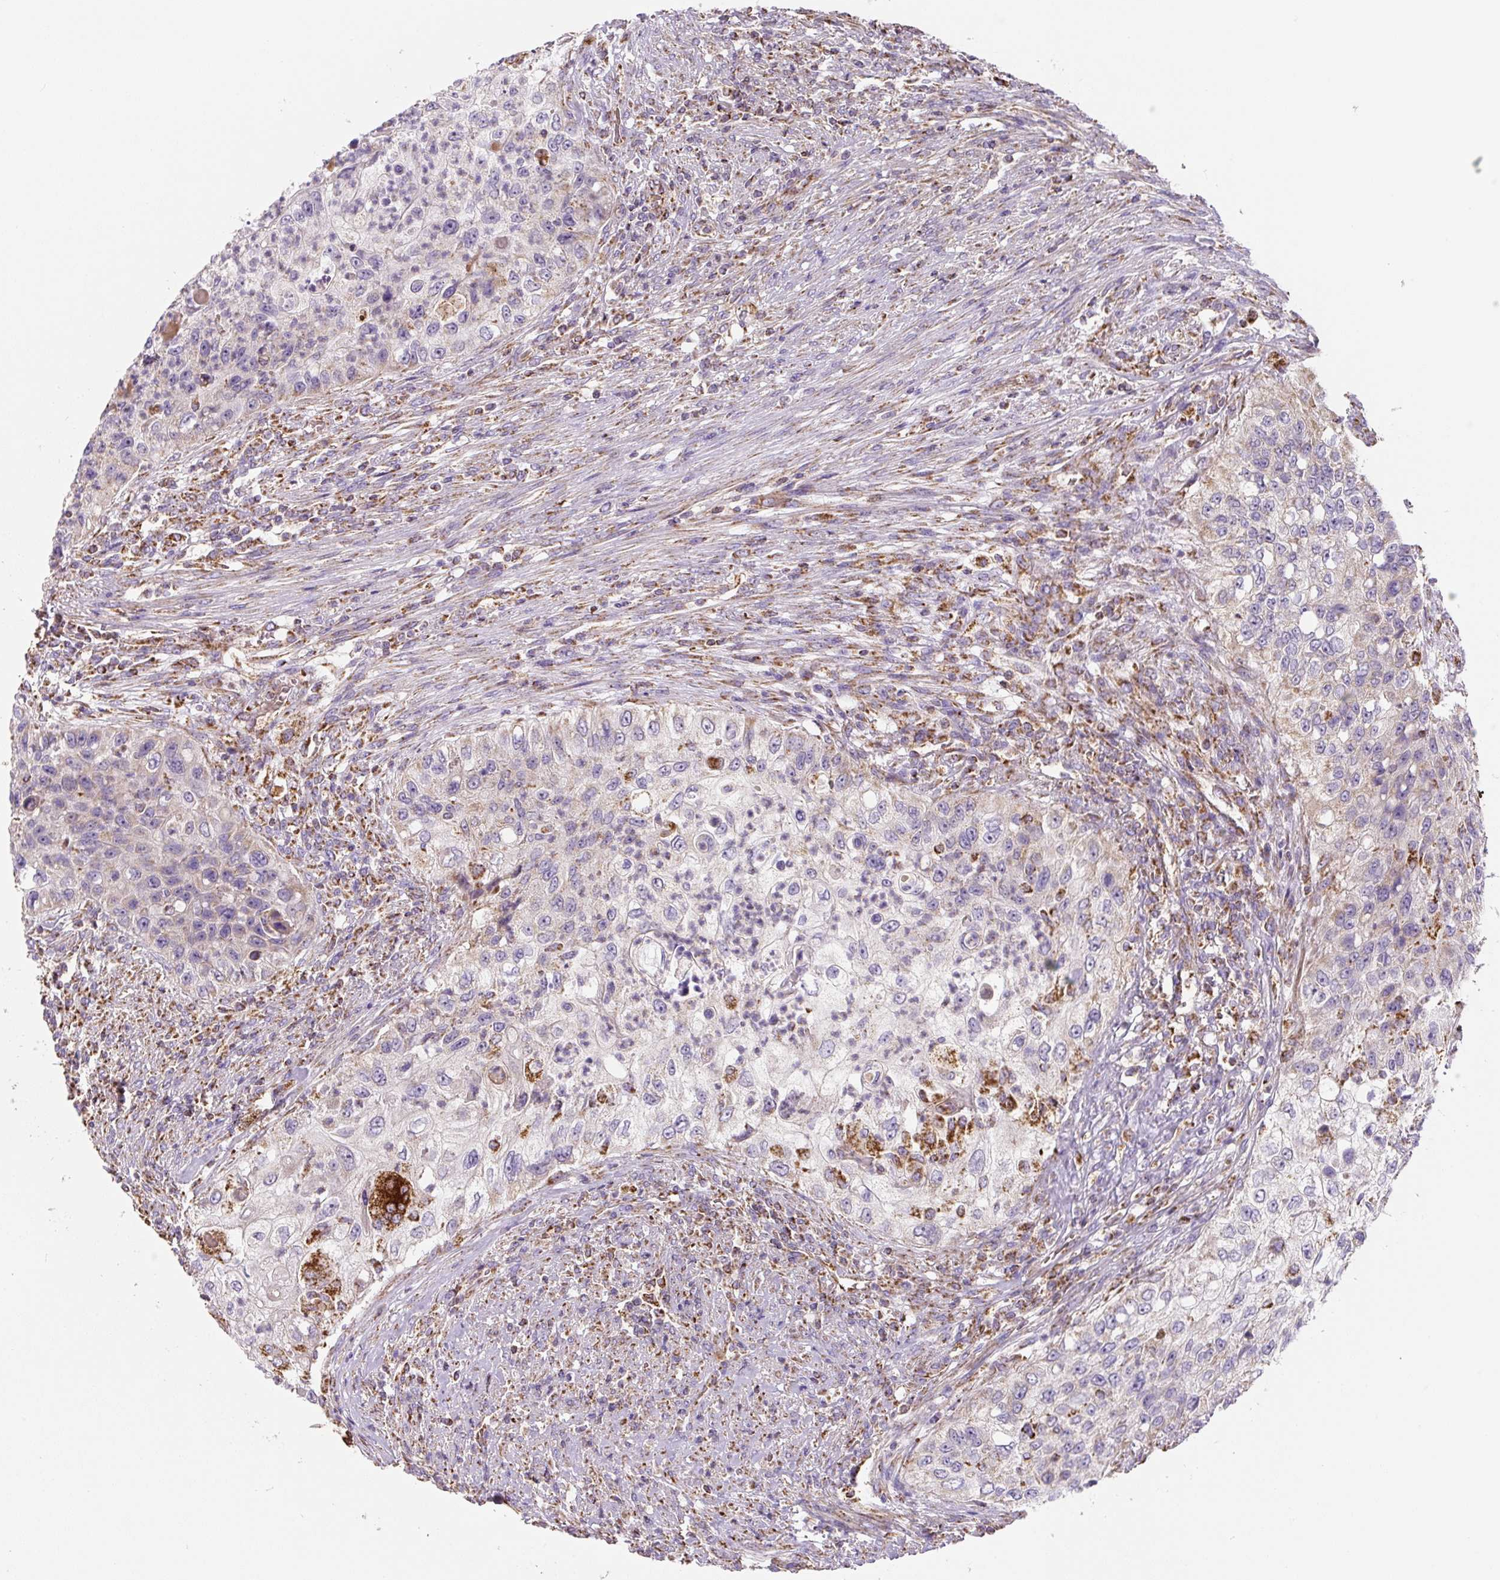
{"staining": {"intensity": "moderate", "quantity": "<25%", "location": "cytoplasmic/membranous"}, "tissue": "urothelial cancer", "cell_type": "Tumor cells", "image_type": "cancer", "snomed": [{"axis": "morphology", "description": "Urothelial carcinoma, High grade"}, {"axis": "topography", "description": "Urinary bladder"}], "caption": "Protein expression analysis of human high-grade urothelial carcinoma reveals moderate cytoplasmic/membranous expression in about <25% of tumor cells.", "gene": "MT-CO2", "patient": {"sex": "female", "age": 60}}